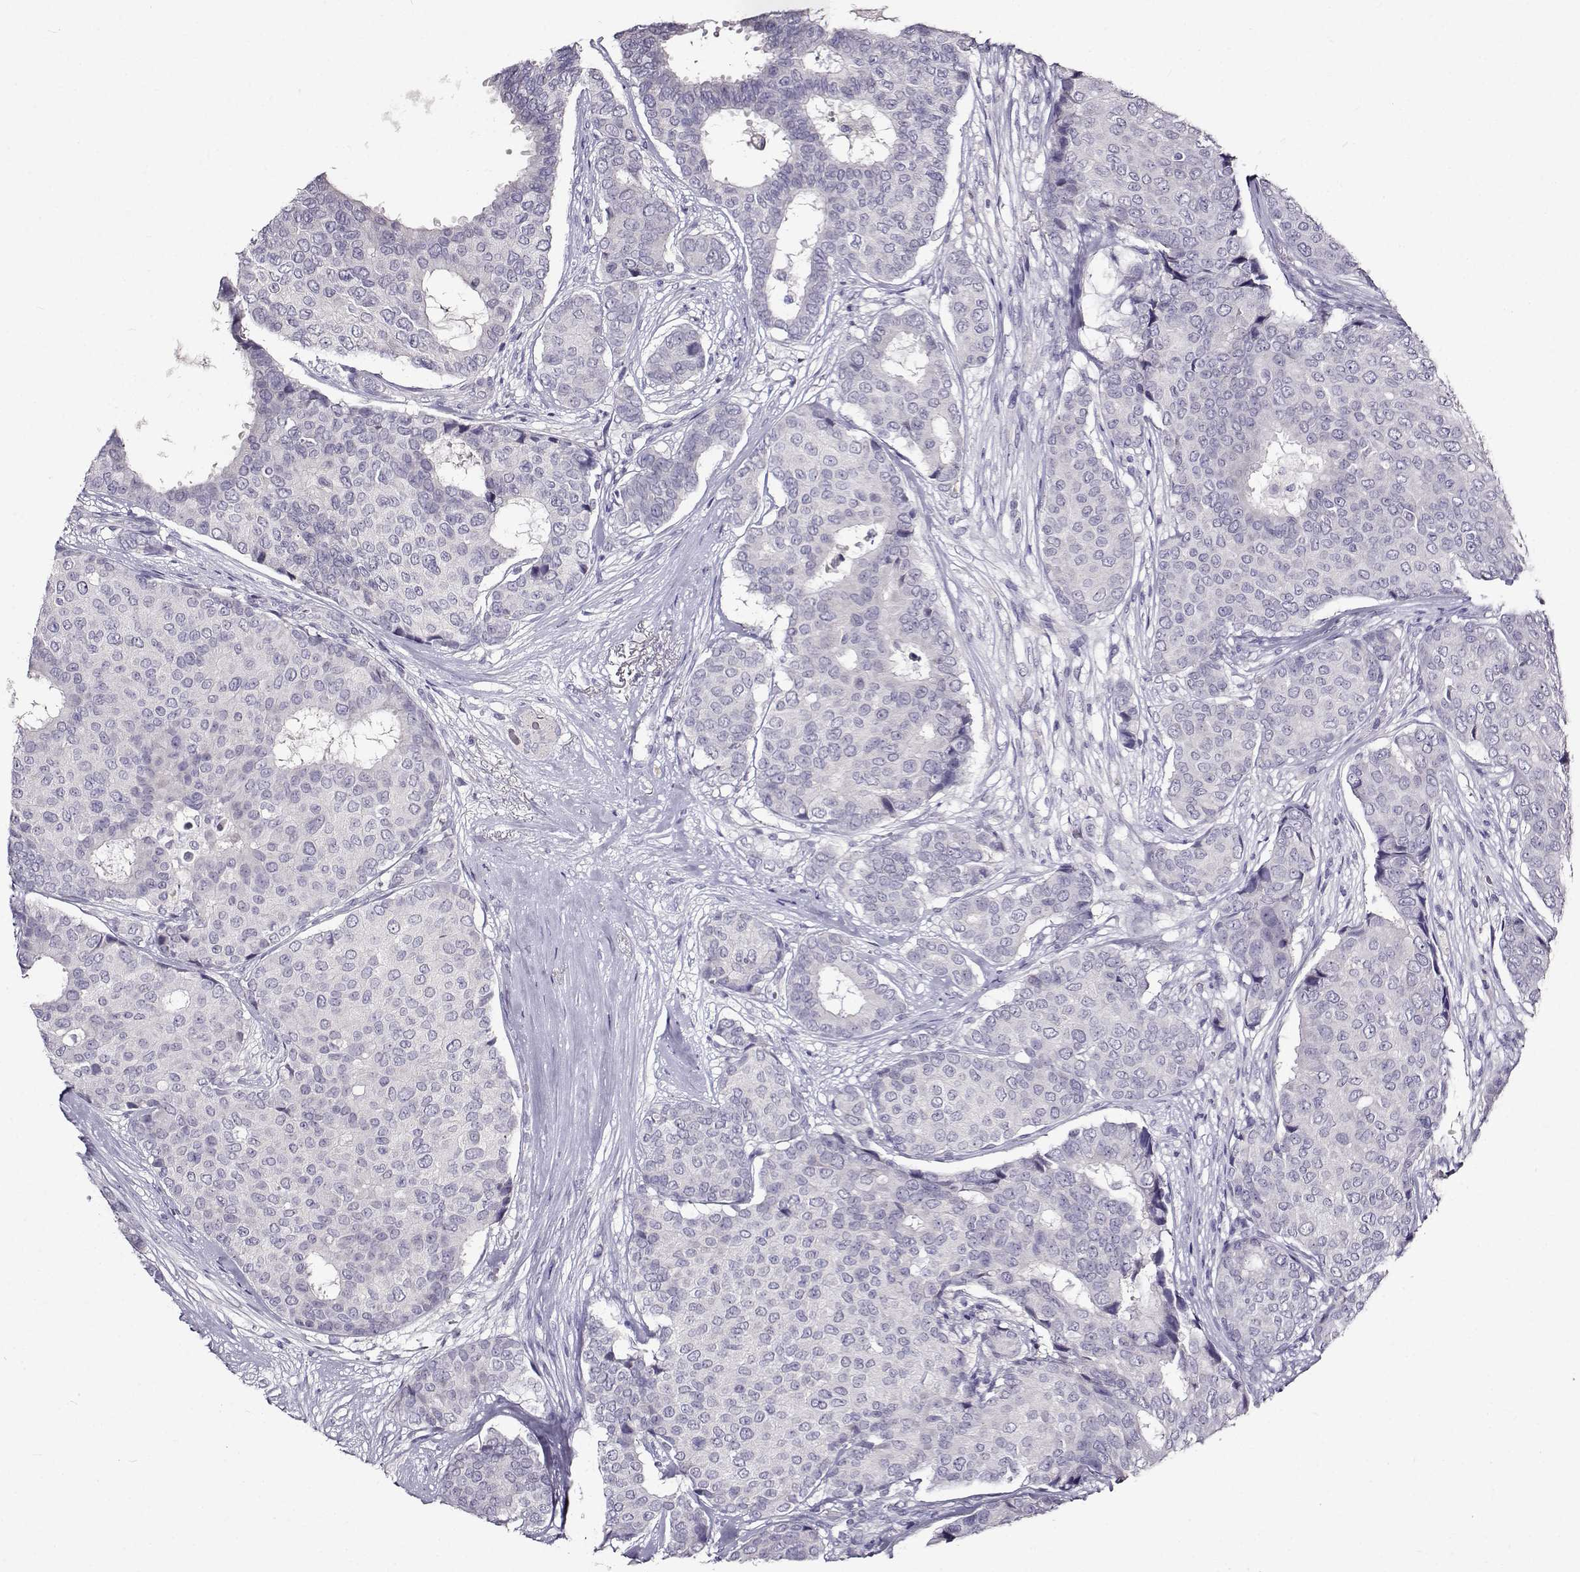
{"staining": {"intensity": "negative", "quantity": "none", "location": "none"}, "tissue": "breast cancer", "cell_type": "Tumor cells", "image_type": "cancer", "snomed": [{"axis": "morphology", "description": "Duct carcinoma"}, {"axis": "topography", "description": "Breast"}], "caption": "Human breast infiltrating ductal carcinoma stained for a protein using IHC shows no staining in tumor cells.", "gene": "PAEP", "patient": {"sex": "female", "age": 75}}